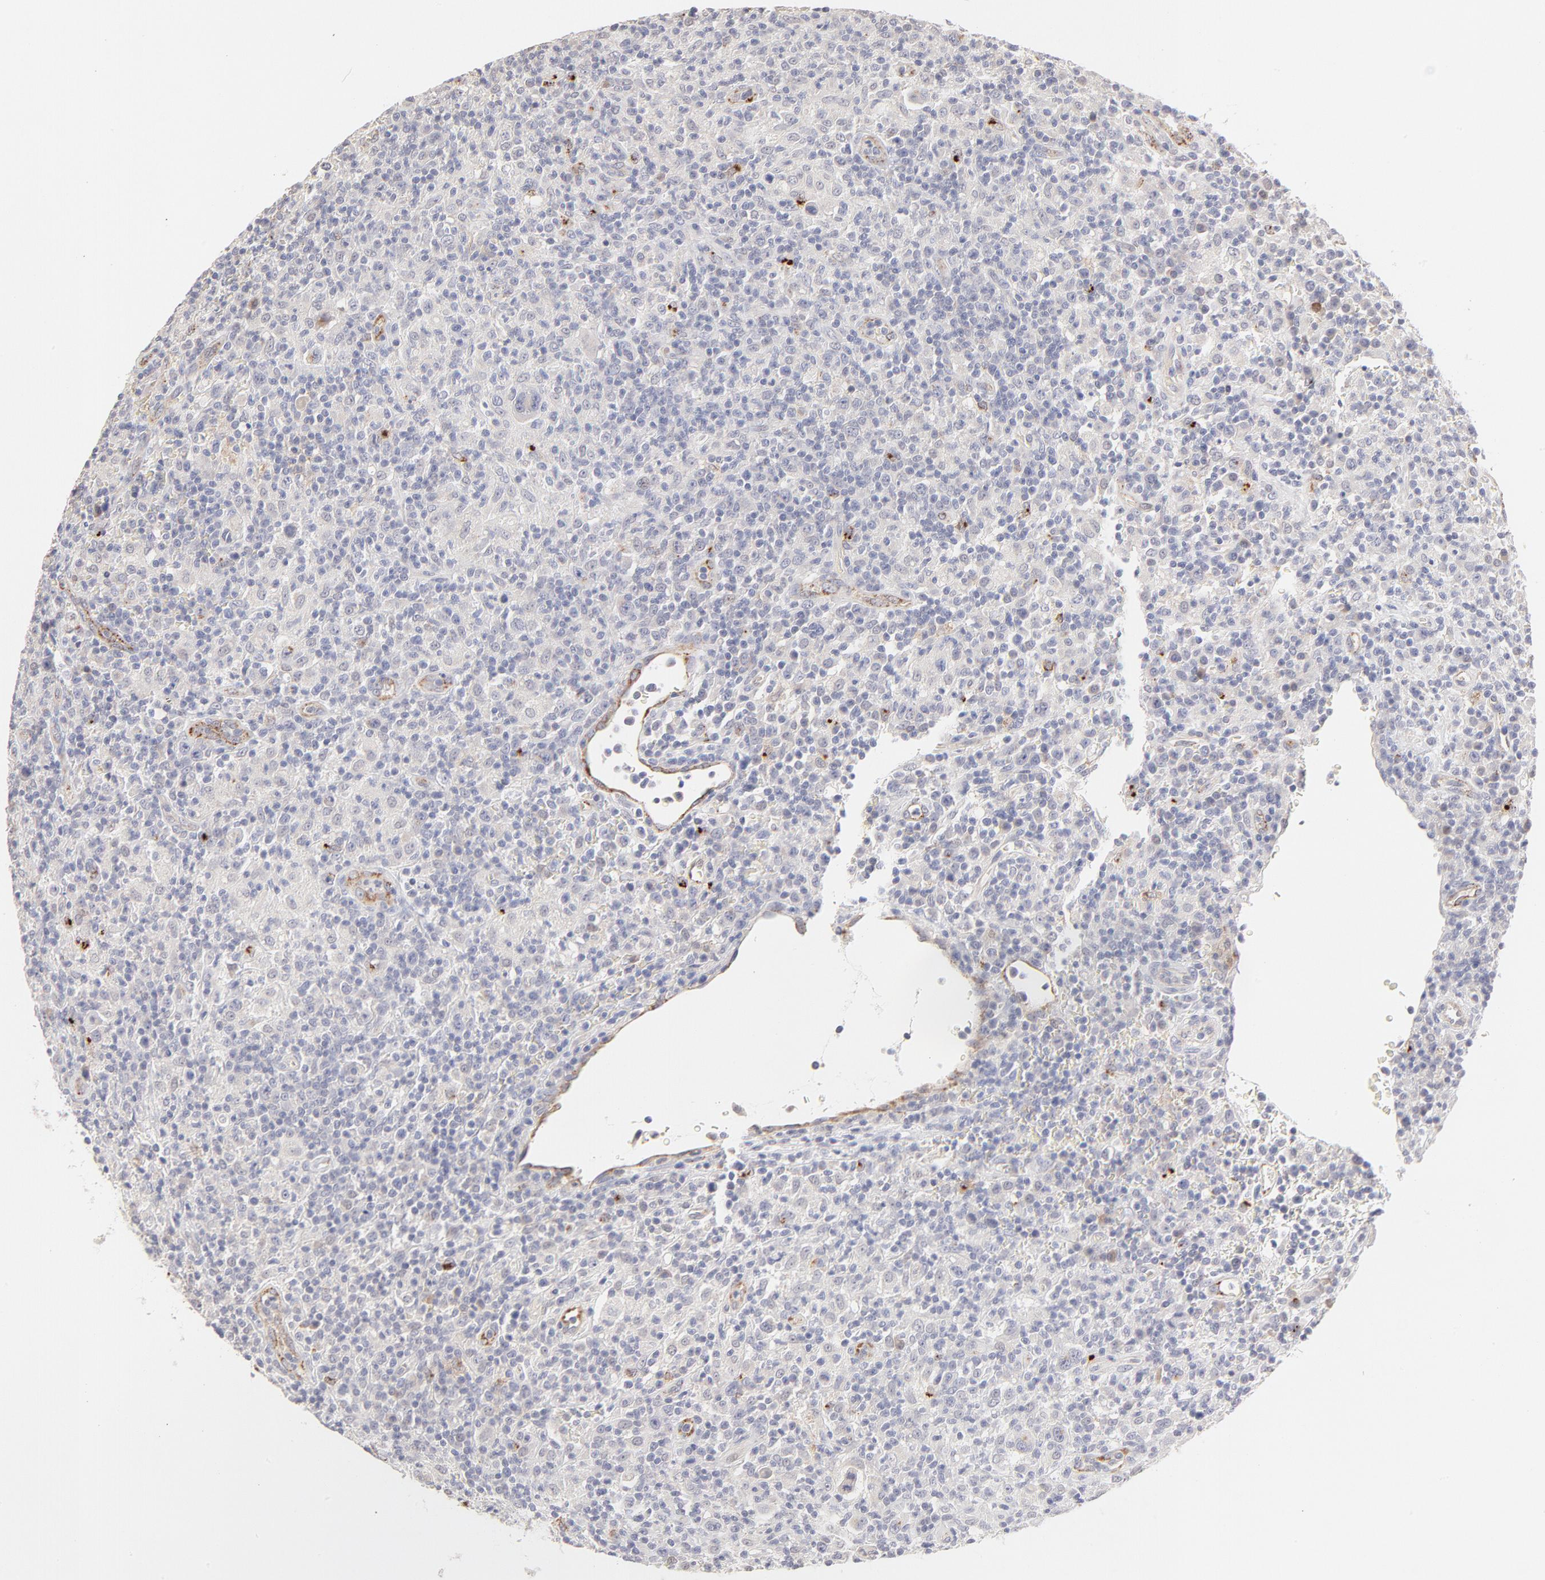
{"staining": {"intensity": "weak", "quantity": "<25%", "location": "nuclear"}, "tissue": "lymphoma", "cell_type": "Tumor cells", "image_type": "cancer", "snomed": [{"axis": "morphology", "description": "Hodgkin's disease, NOS"}, {"axis": "topography", "description": "Lymph node"}], "caption": "Micrograph shows no protein expression in tumor cells of lymphoma tissue.", "gene": "ELF3", "patient": {"sex": "male", "age": 65}}